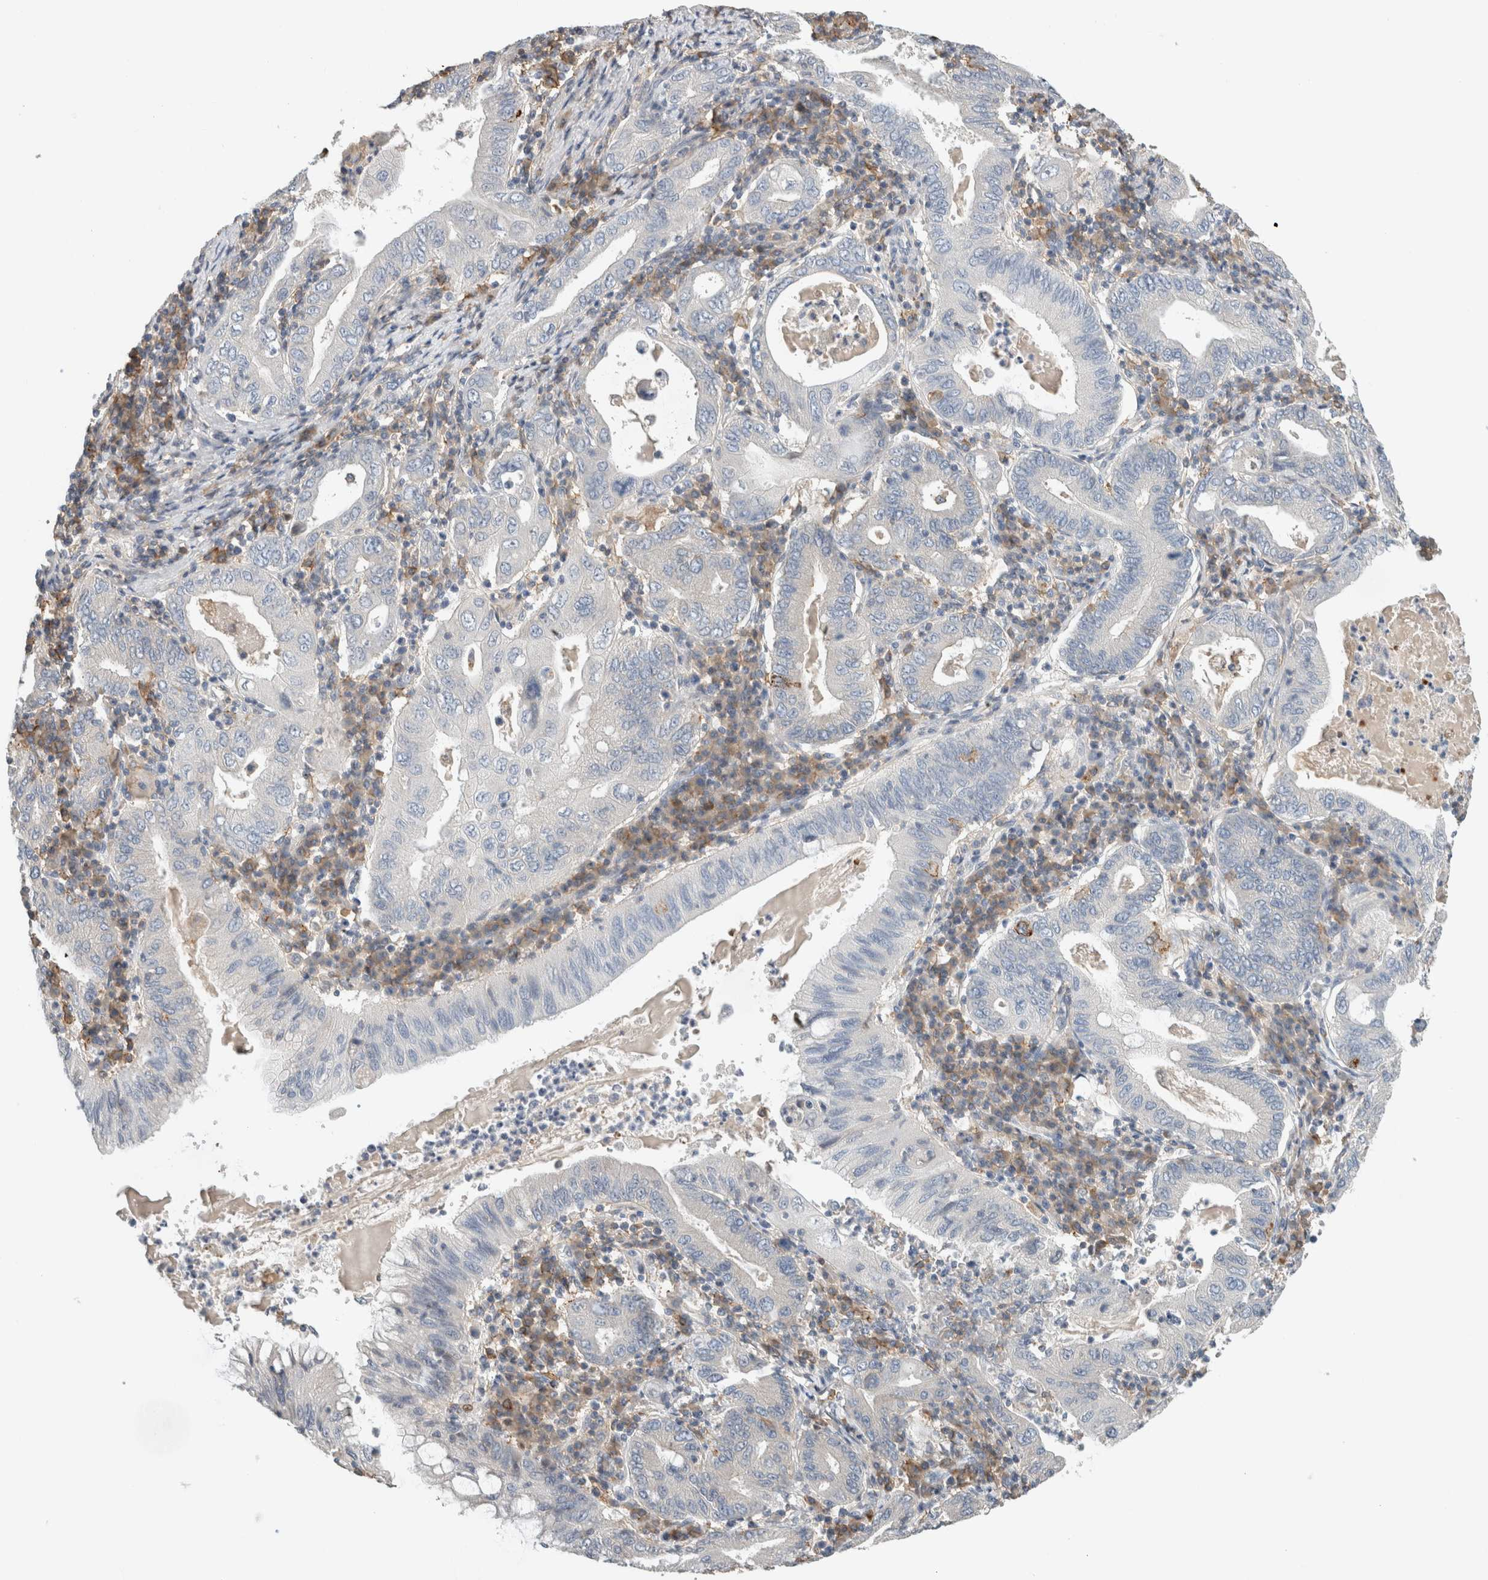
{"staining": {"intensity": "negative", "quantity": "none", "location": "none"}, "tissue": "stomach cancer", "cell_type": "Tumor cells", "image_type": "cancer", "snomed": [{"axis": "morphology", "description": "Normal tissue, NOS"}, {"axis": "morphology", "description": "Adenocarcinoma, NOS"}, {"axis": "topography", "description": "Esophagus"}, {"axis": "topography", "description": "Stomach, upper"}, {"axis": "topography", "description": "Peripheral nerve tissue"}], "caption": "The IHC image has no significant staining in tumor cells of stomach cancer tissue.", "gene": "ERCC6L2", "patient": {"sex": "male", "age": 62}}